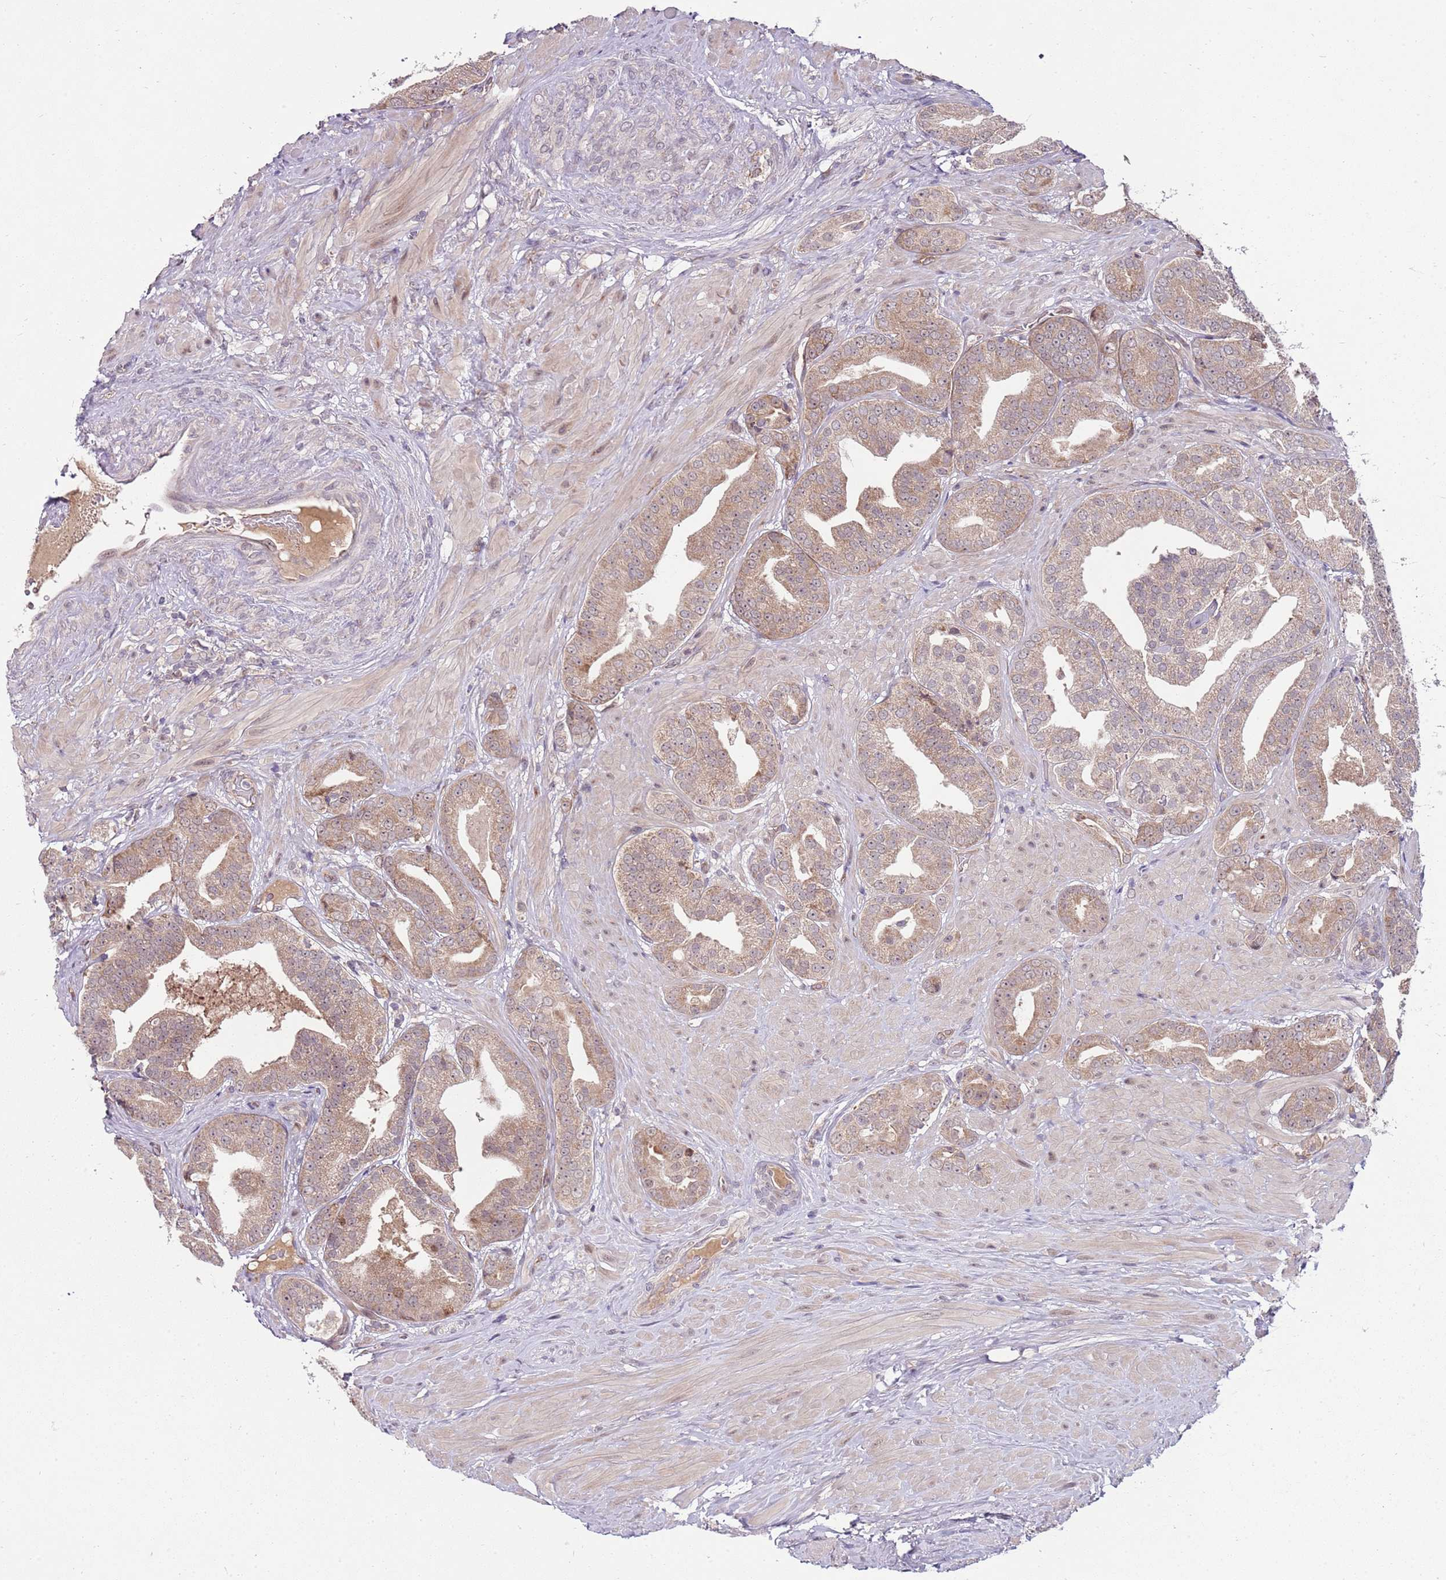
{"staining": {"intensity": "moderate", "quantity": ">75%", "location": "cytoplasmic/membranous"}, "tissue": "prostate cancer", "cell_type": "Tumor cells", "image_type": "cancer", "snomed": [{"axis": "morphology", "description": "Adenocarcinoma, High grade"}, {"axis": "topography", "description": "Prostate"}], "caption": "About >75% of tumor cells in human prostate cancer (adenocarcinoma (high-grade)) reveal moderate cytoplasmic/membranous protein expression as visualized by brown immunohistochemical staining.", "gene": "FBXL22", "patient": {"sex": "male", "age": 63}}